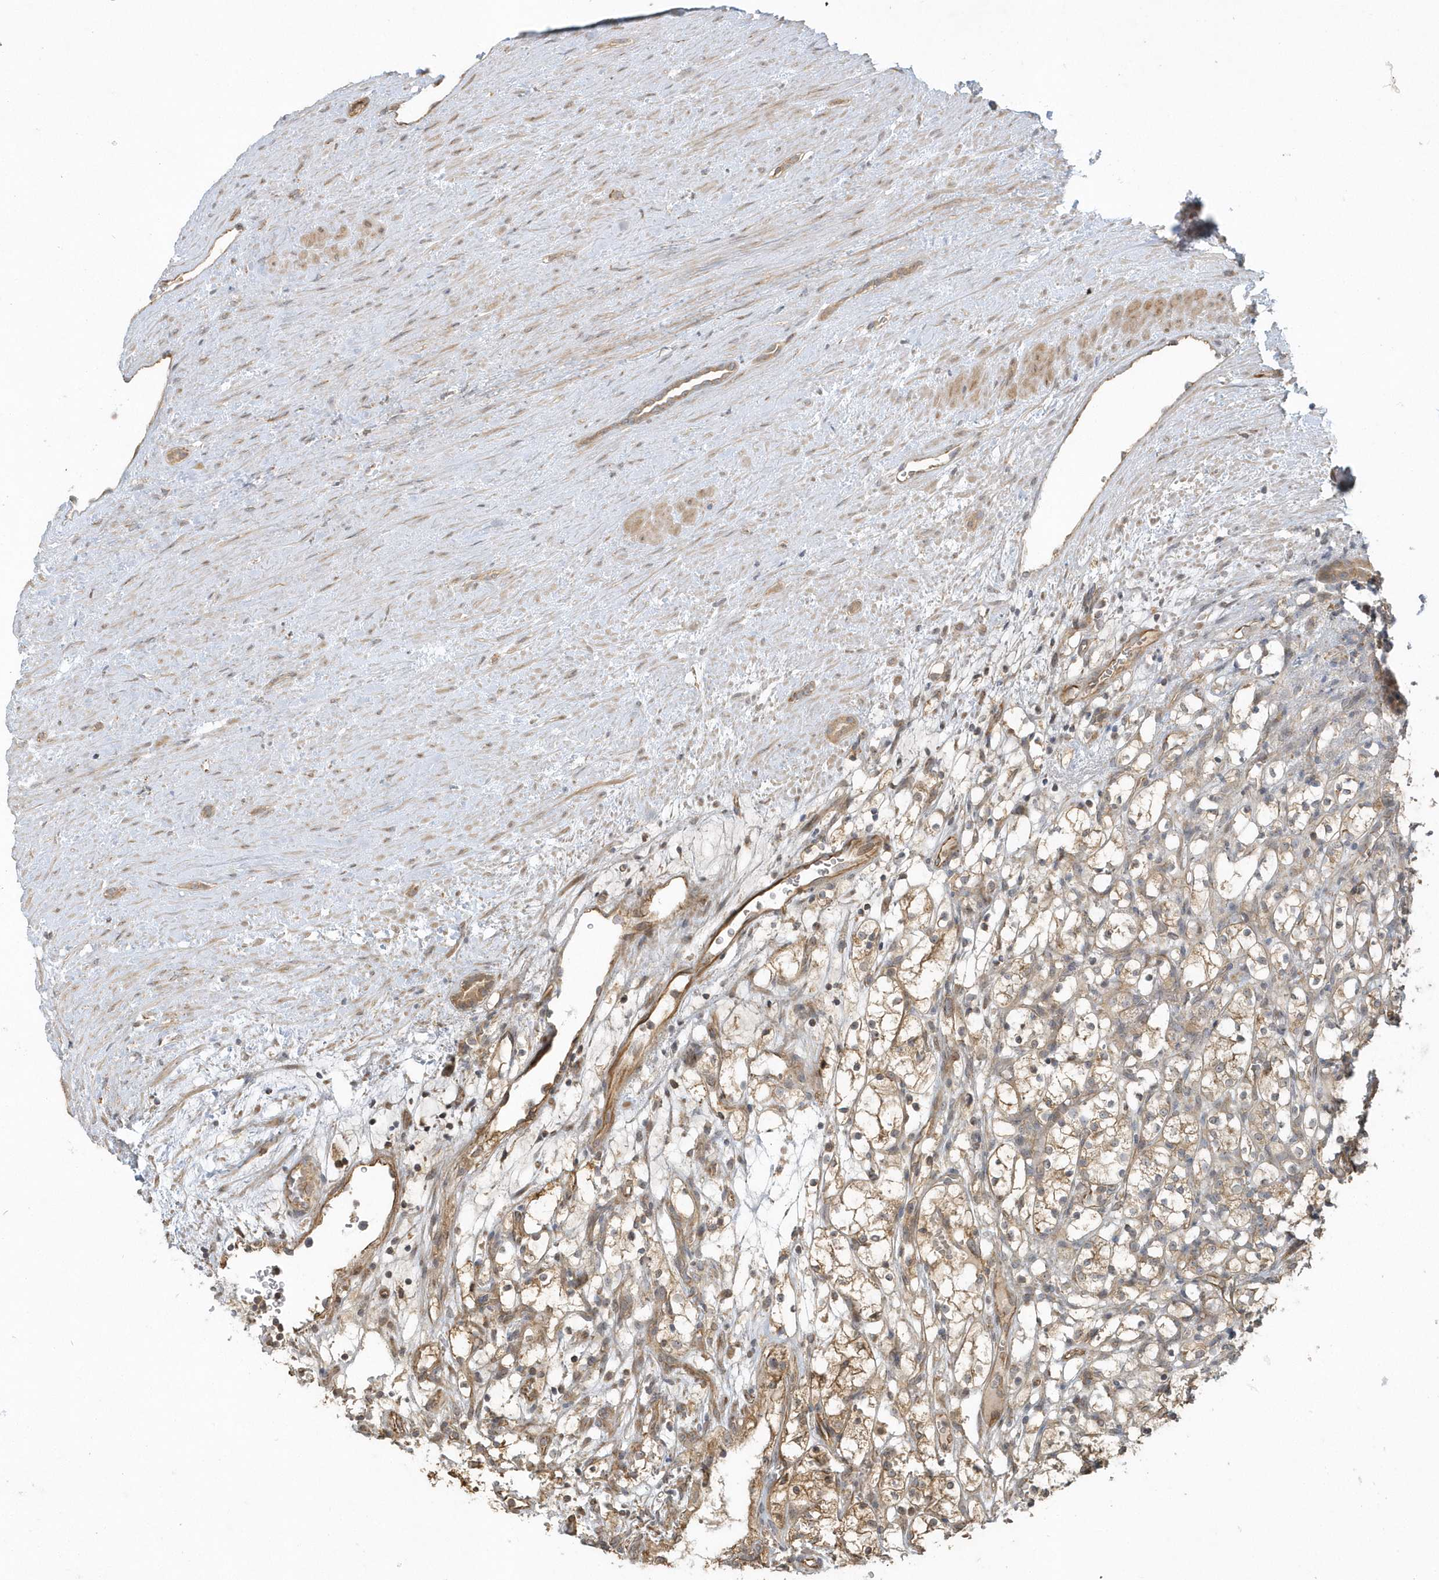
{"staining": {"intensity": "moderate", "quantity": ">75%", "location": "cytoplasmic/membranous"}, "tissue": "renal cancer", "cell_type": "Tumor cells", "image_type": "cancer", "snomed": [{"axis": "morphology", "description": "Adenocarcinoma, NOS"}, {"axis": "topography", "description": "Kidney"}], "caption": "Brown immunohistochemical staining in adenocarcinoma (renal) reveals moderate cytoplasmic/membranous positivity in about >75% of tumor cells.", "gene": "THG1L", "patient": {"sex": "female", "age": 69}}